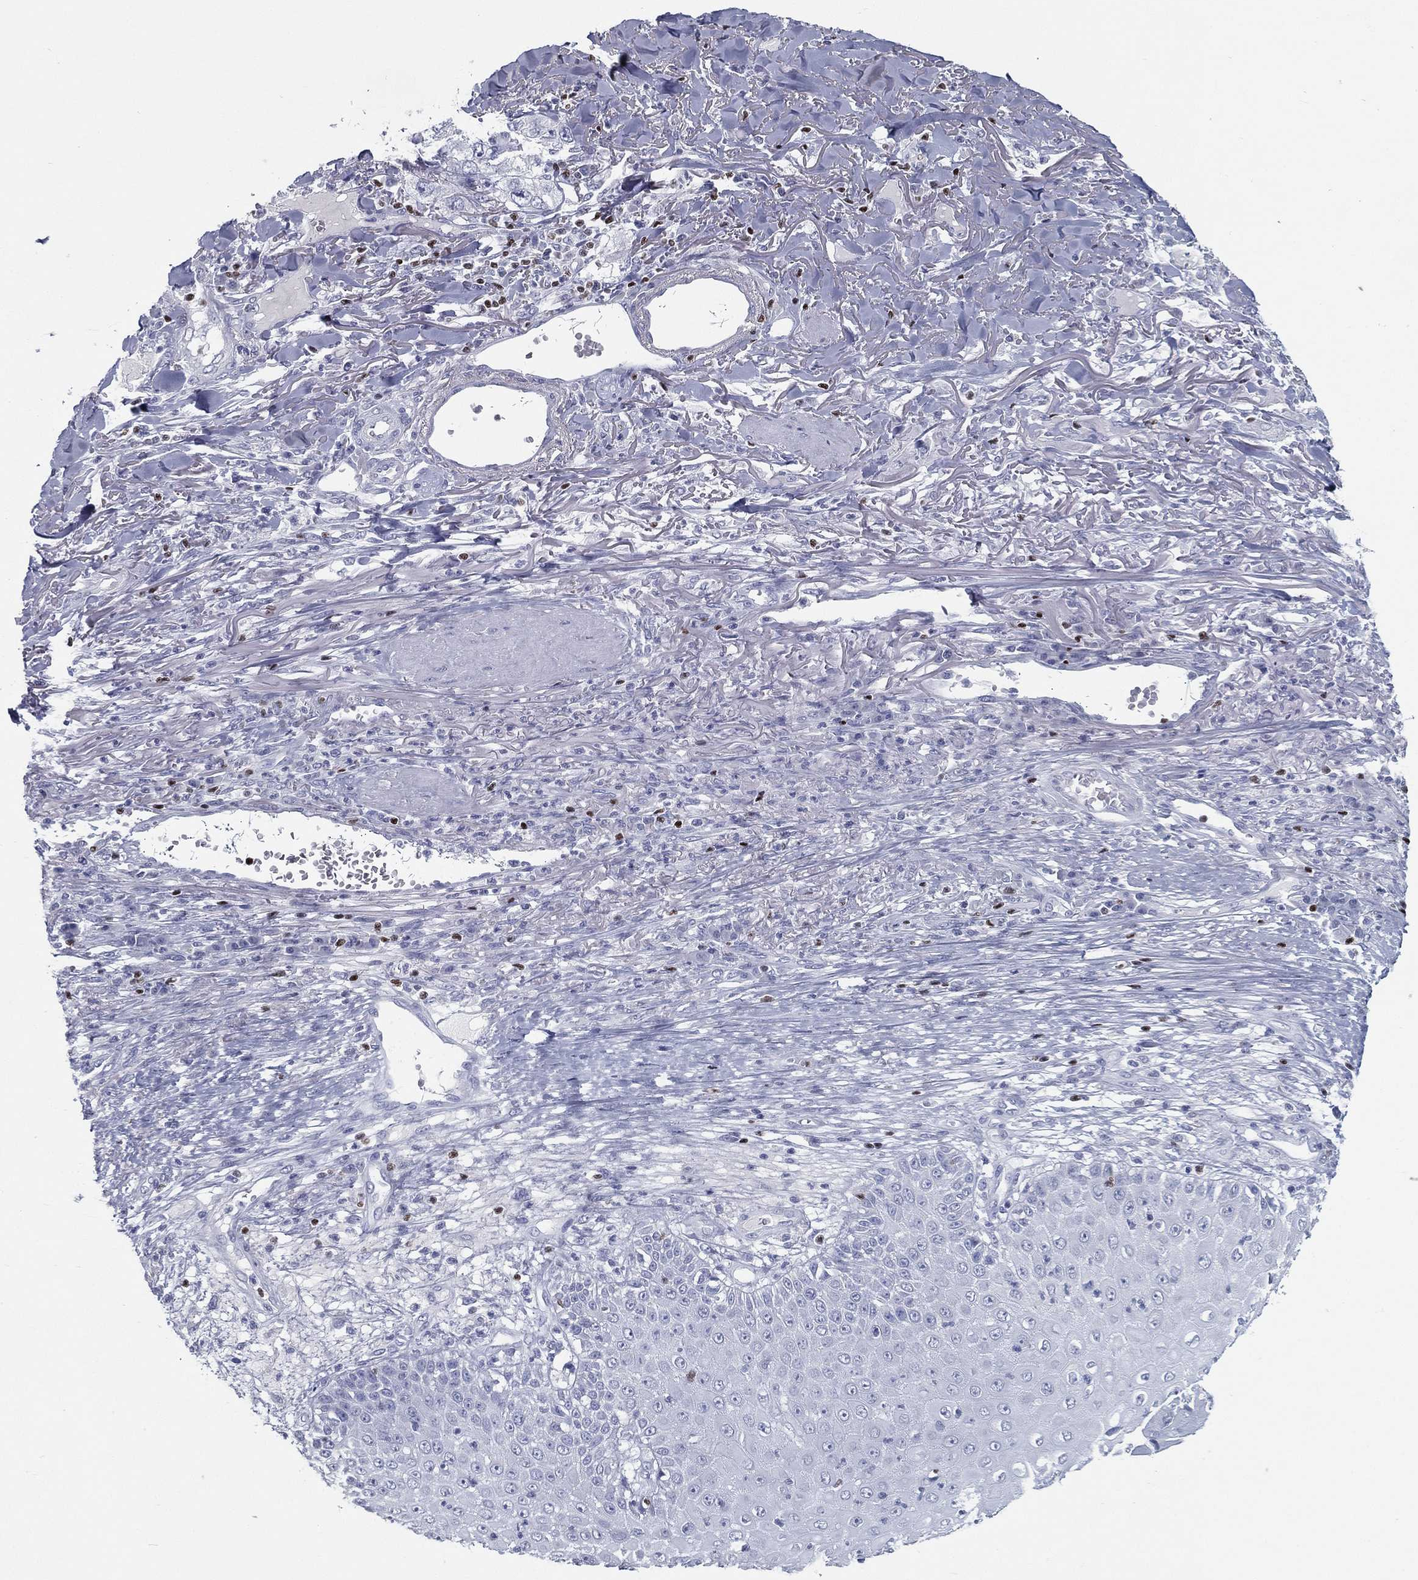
{"staining": {"intensity": "negative", "quantity": "none", "location": "none"}, "tissue": "skin cancer", "cell_type": "Tumor cells", "image_type": "cancer", "snomed": [{"axis": "morphology", "description": "Squamous cell carcinoma, NOS"}, {"axis": "topography", "description": "Skin"}], "caption": "DAB immunohistochemical staining of human skin squamous cell carcinoma reveals no significant expression in tumor cells.", "gene": "PYHIN1", "patient": {"sex": "male", "age": 82}}